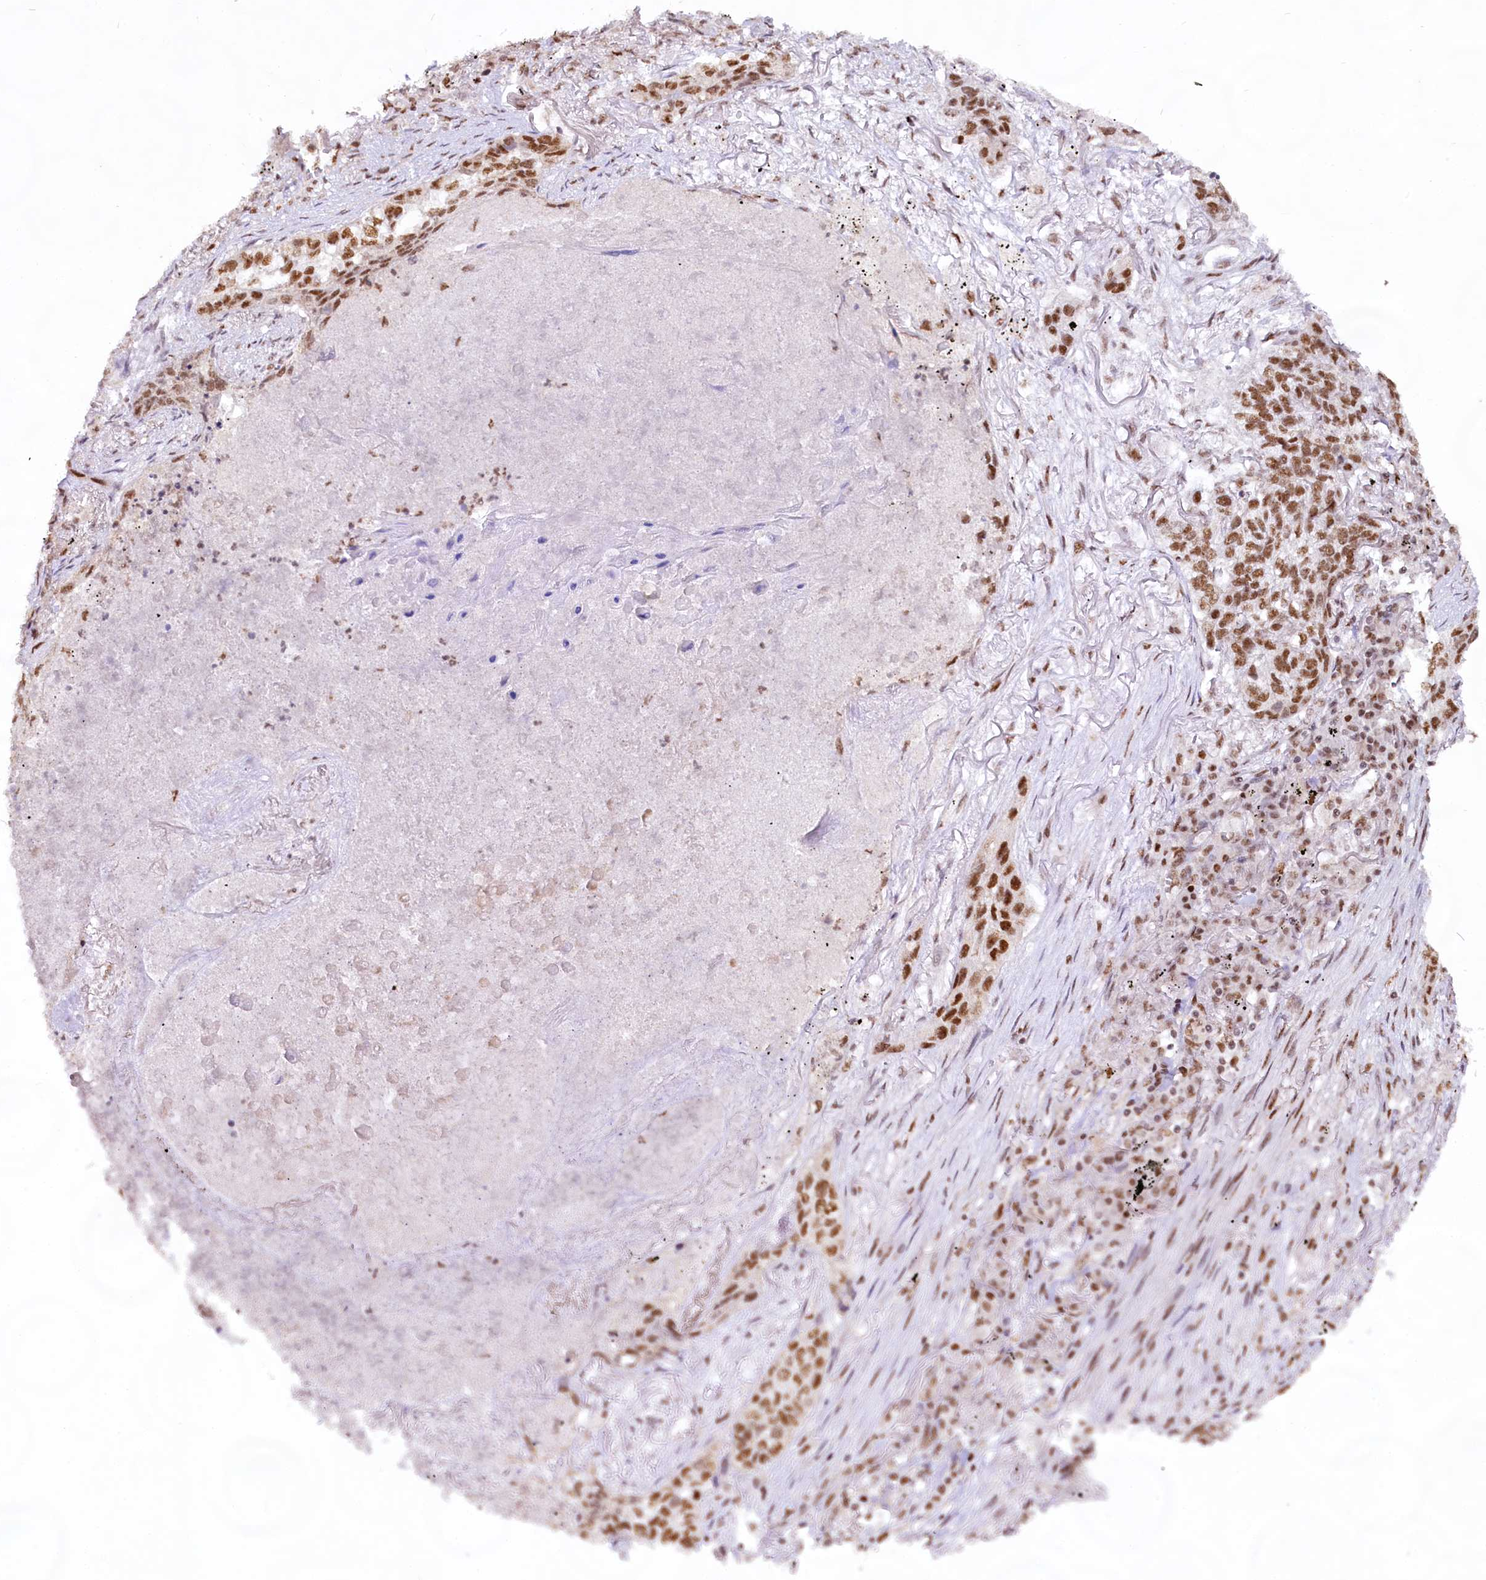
{"staining": {"intensity": "moderate", "quantity": ">75%", "location": "nuclear"}, "tissue": "lung cancer", "cell_type": "Tumor cells", "image_type": "cancer", "snomed": [{"axis": "morphology", "description": "Squamous cell carcinoma, NOS"}, {"axis": "topography", "description": "Lung"}], "caption": "Lung cancer (squamous cell carcinoma) stained with immunohistochemistry (IHC) demonstrates moderate nuclear staining in about >75% of tumor cells.", "gene": "HIRA", "patient": {"sex": "female", "age": 63}}